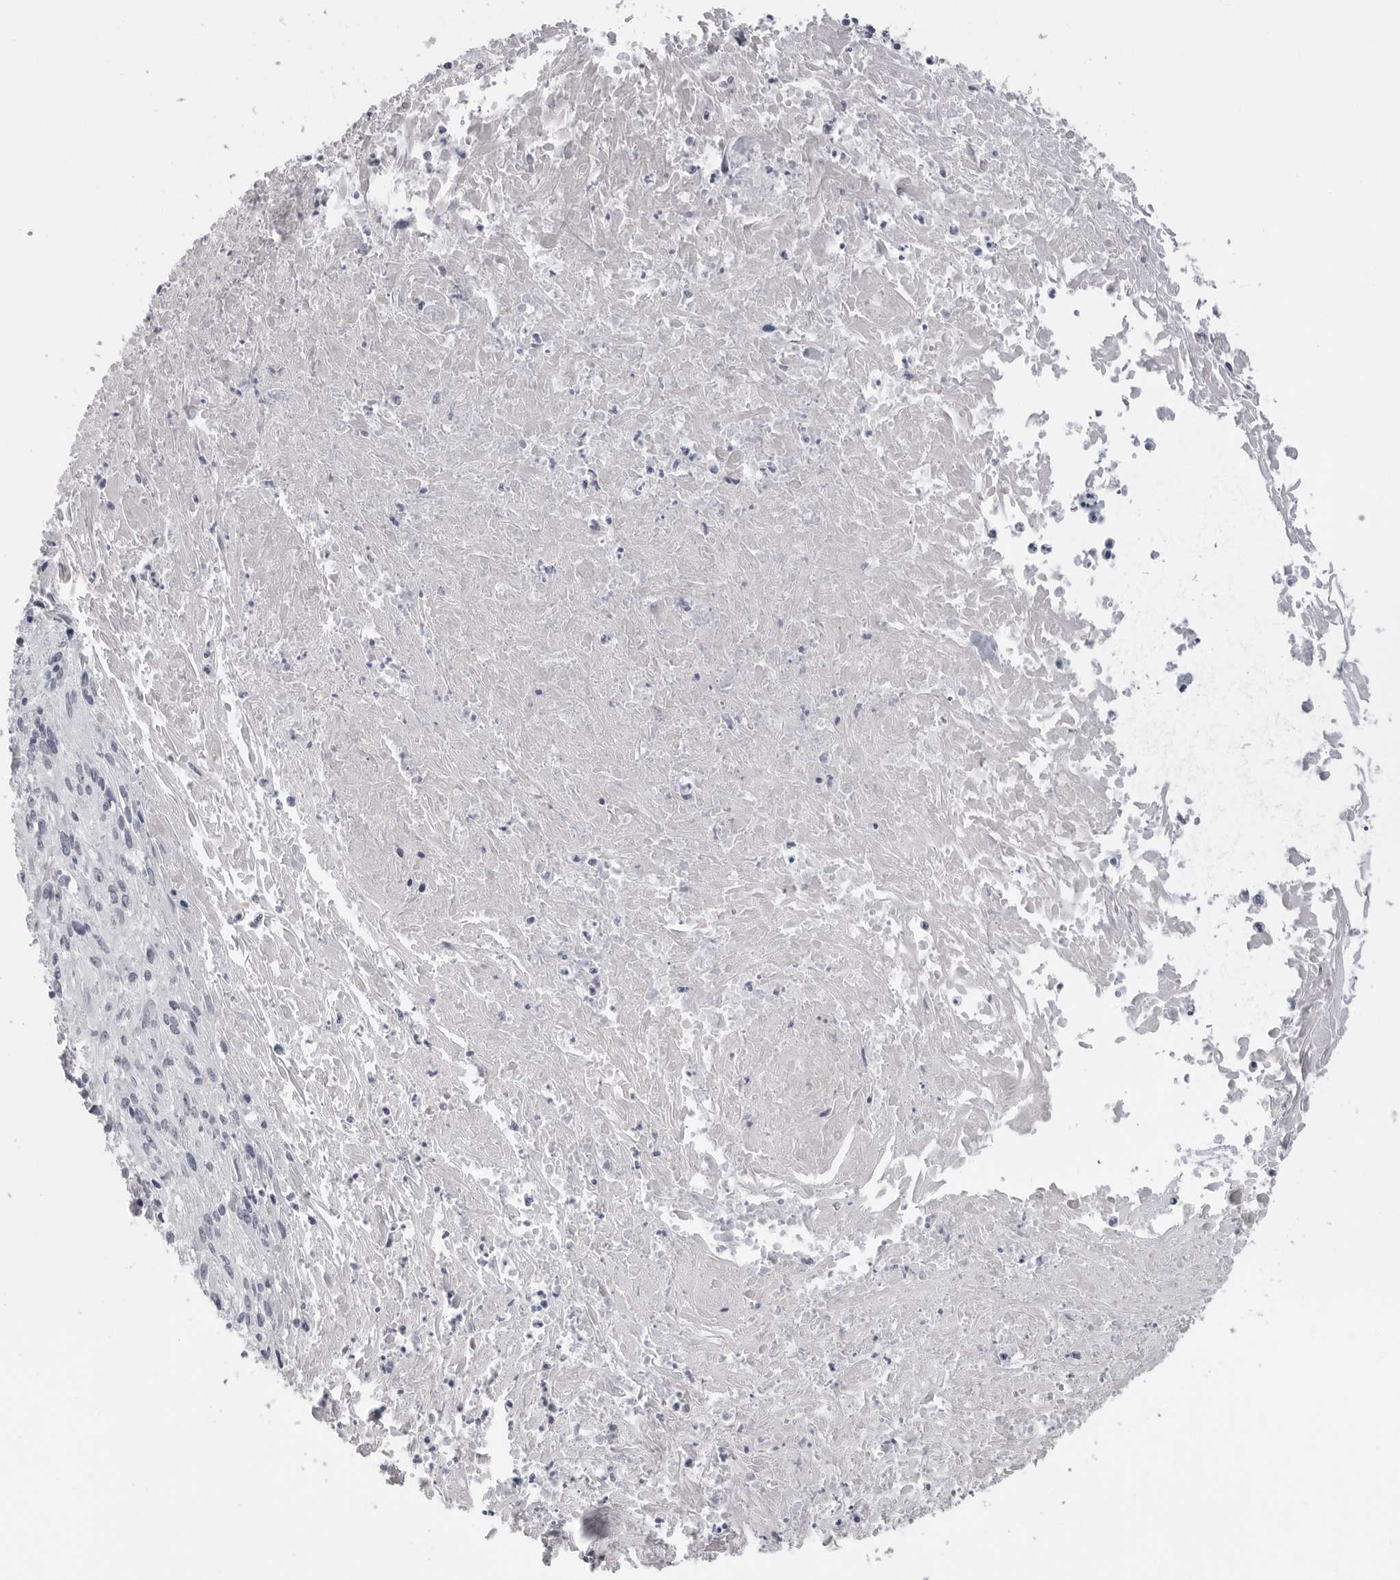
{"staining": {"intensity": "negative", "quantity": "none", "location": "none"}, "tissue": "cervical cancer", "cell_type": "Tumor cells", "image_type": "cancer", "snomed": [{"axis": "morphology", "description": "Squamous cell carcinoma, NOS"}, {"axis": "topography", "description": "Cervix"}], "caption": "An IHC micrograph of squamous cell carcinoma (cervical) is shown. There is no staining in tumor cells of squamous cell carcinoma (cervical).", "gene": "PLEKHF1", "patient": {"sex": "female", "age": 51}}